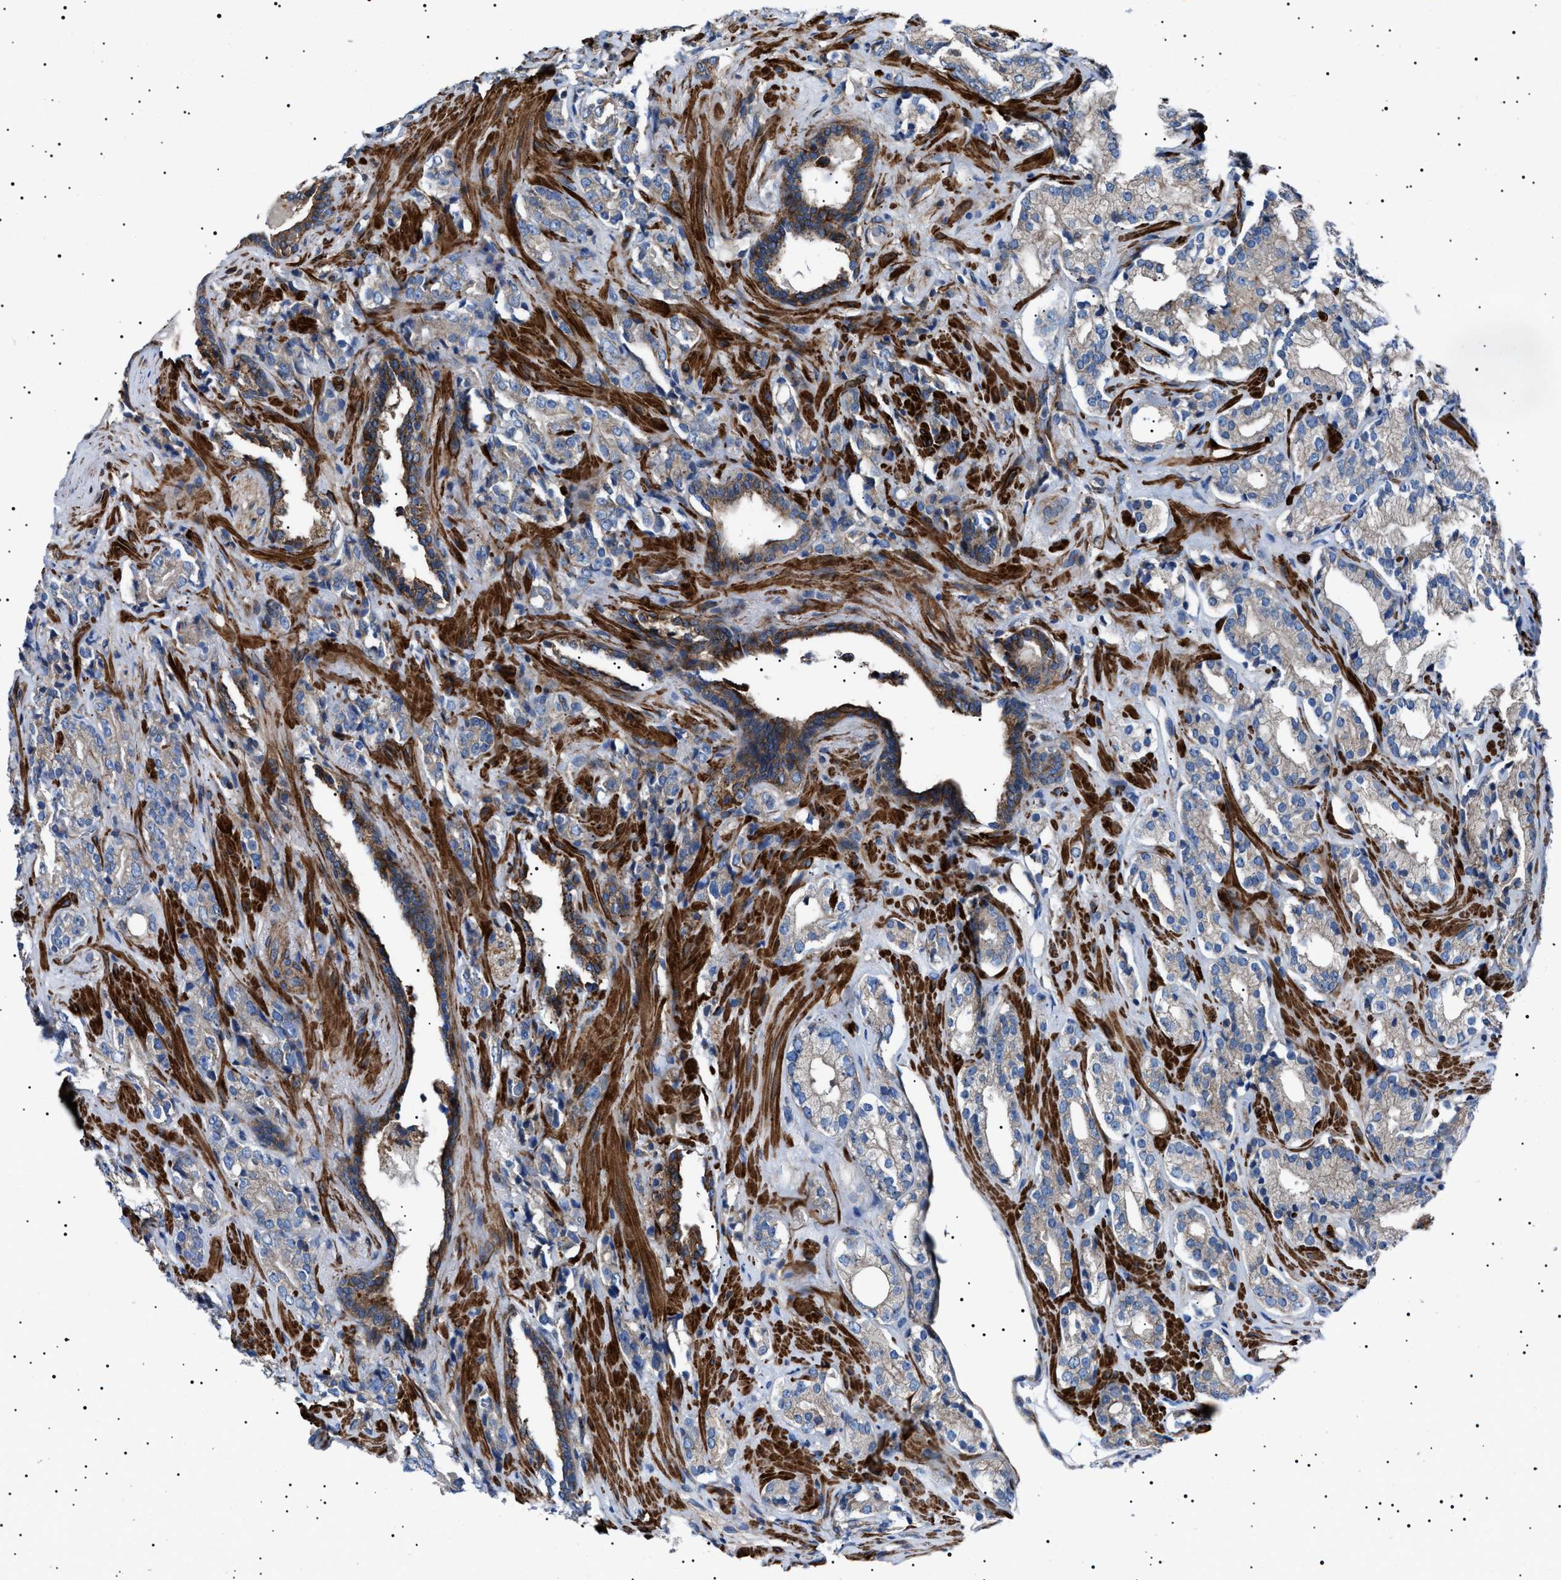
{"staining": {"intensity": "negative", "quantity": "none", "location": "none"}, "tissue": "prostate cancer", "cell_type": "Tumor cells", "image_type": "cancer", "snomed": [{"axis": "morphology", "description": "Adenocarcinoma, High grade"}, {"axis": "topography", "description": "Prostate"}], "caption": "This is a histopathology image of IHC staining of prostate cancer, which shows no expression in tumor cells.", "gene": "NEU1", "patient": {"sex": "male", "age": 71}}